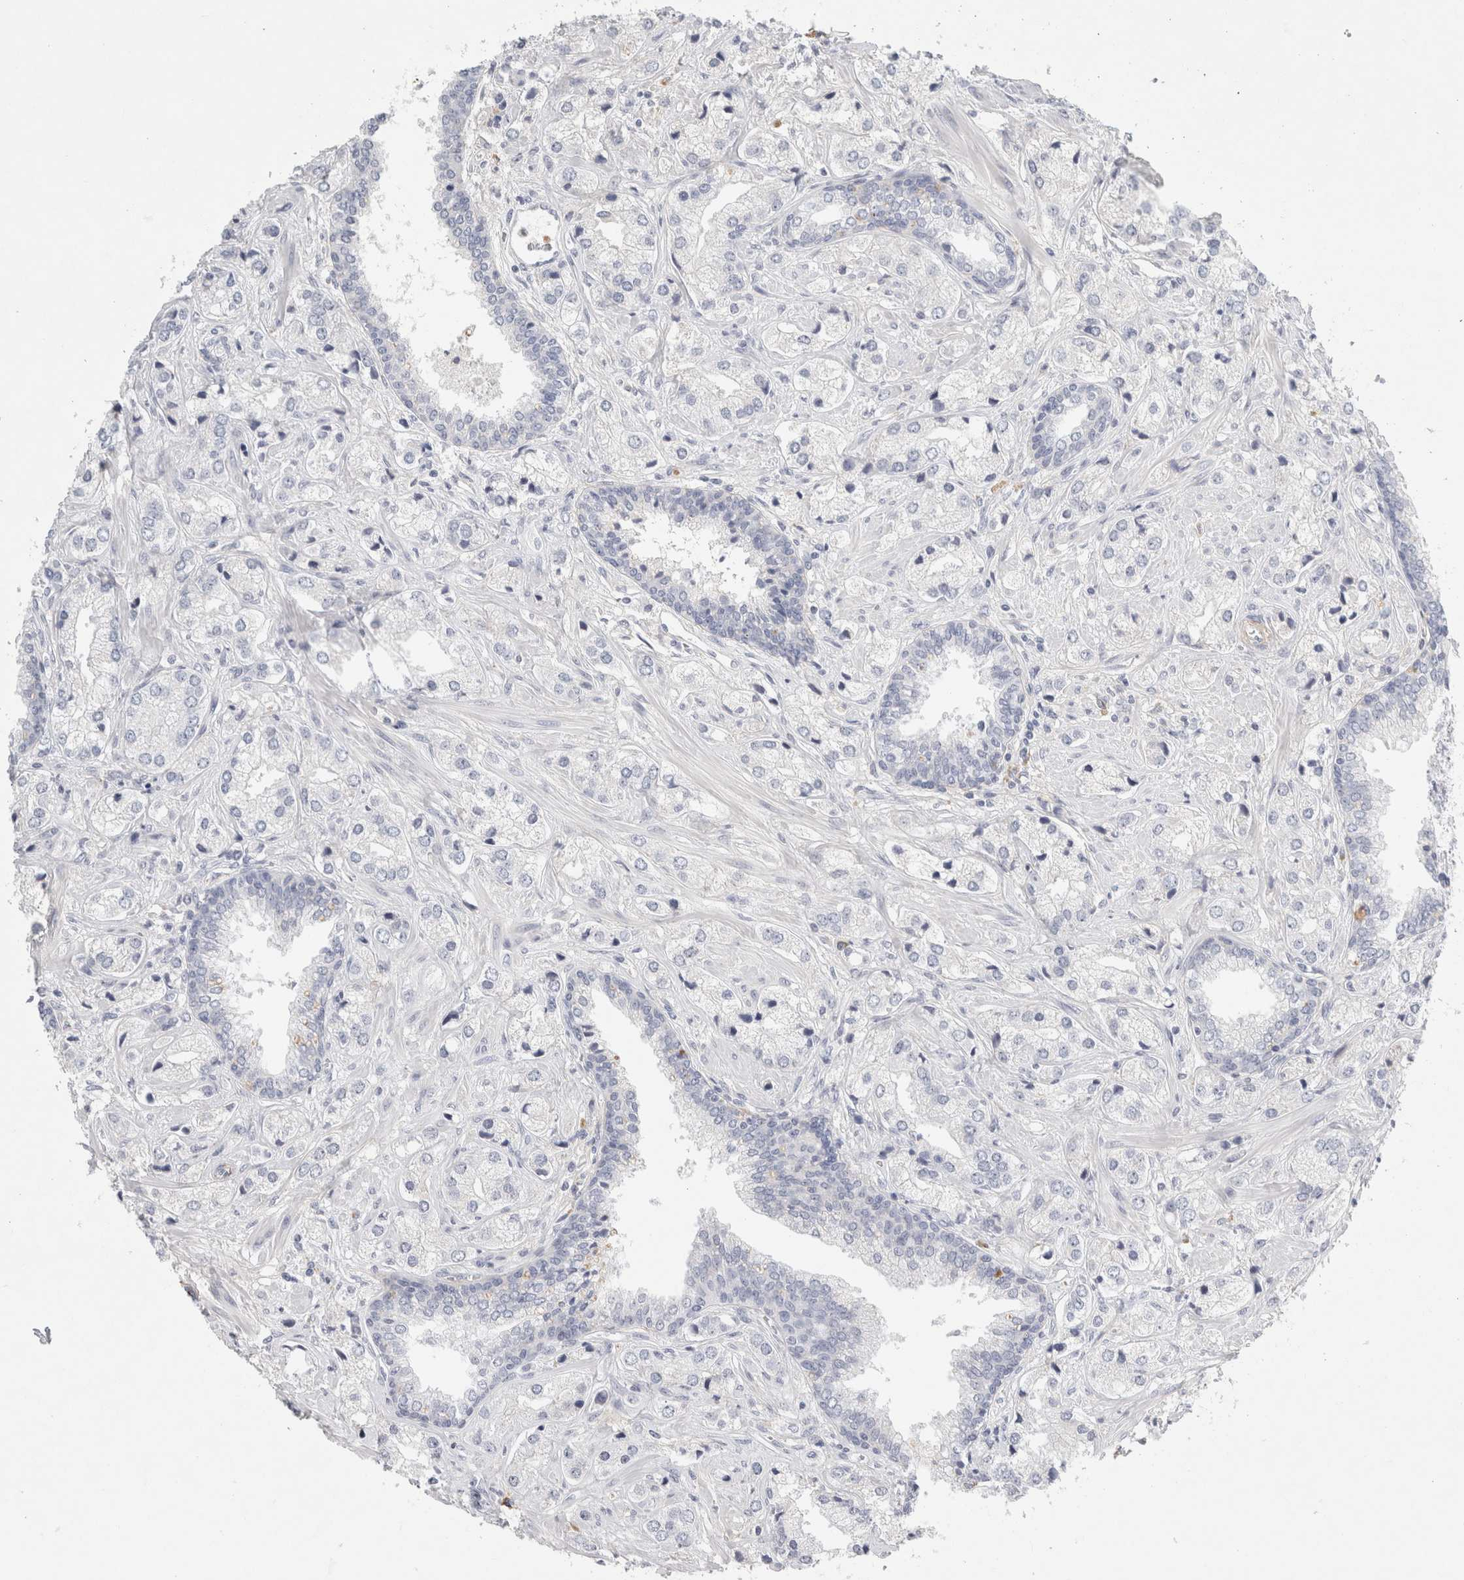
{"staining": {"intensity": "negative", "quantity": "none", "location": "none"}, "tissue": "prostate cancer", "cell_type": "Tumor cells", "image_type": "cancer", "snomed": [{"axis": "morphology", "description": "Adenocarcinoma, High grade"}, {"axis": "topography", "description": "Prostate"}], "caption": "Tumor cells show no significant protein positivity in prostate cancer (adenocarcinoma (high-grade)). Nuclei are stained in blue.", "gene": "FGL2", "patient": {"sex": "male", "age": 66}}